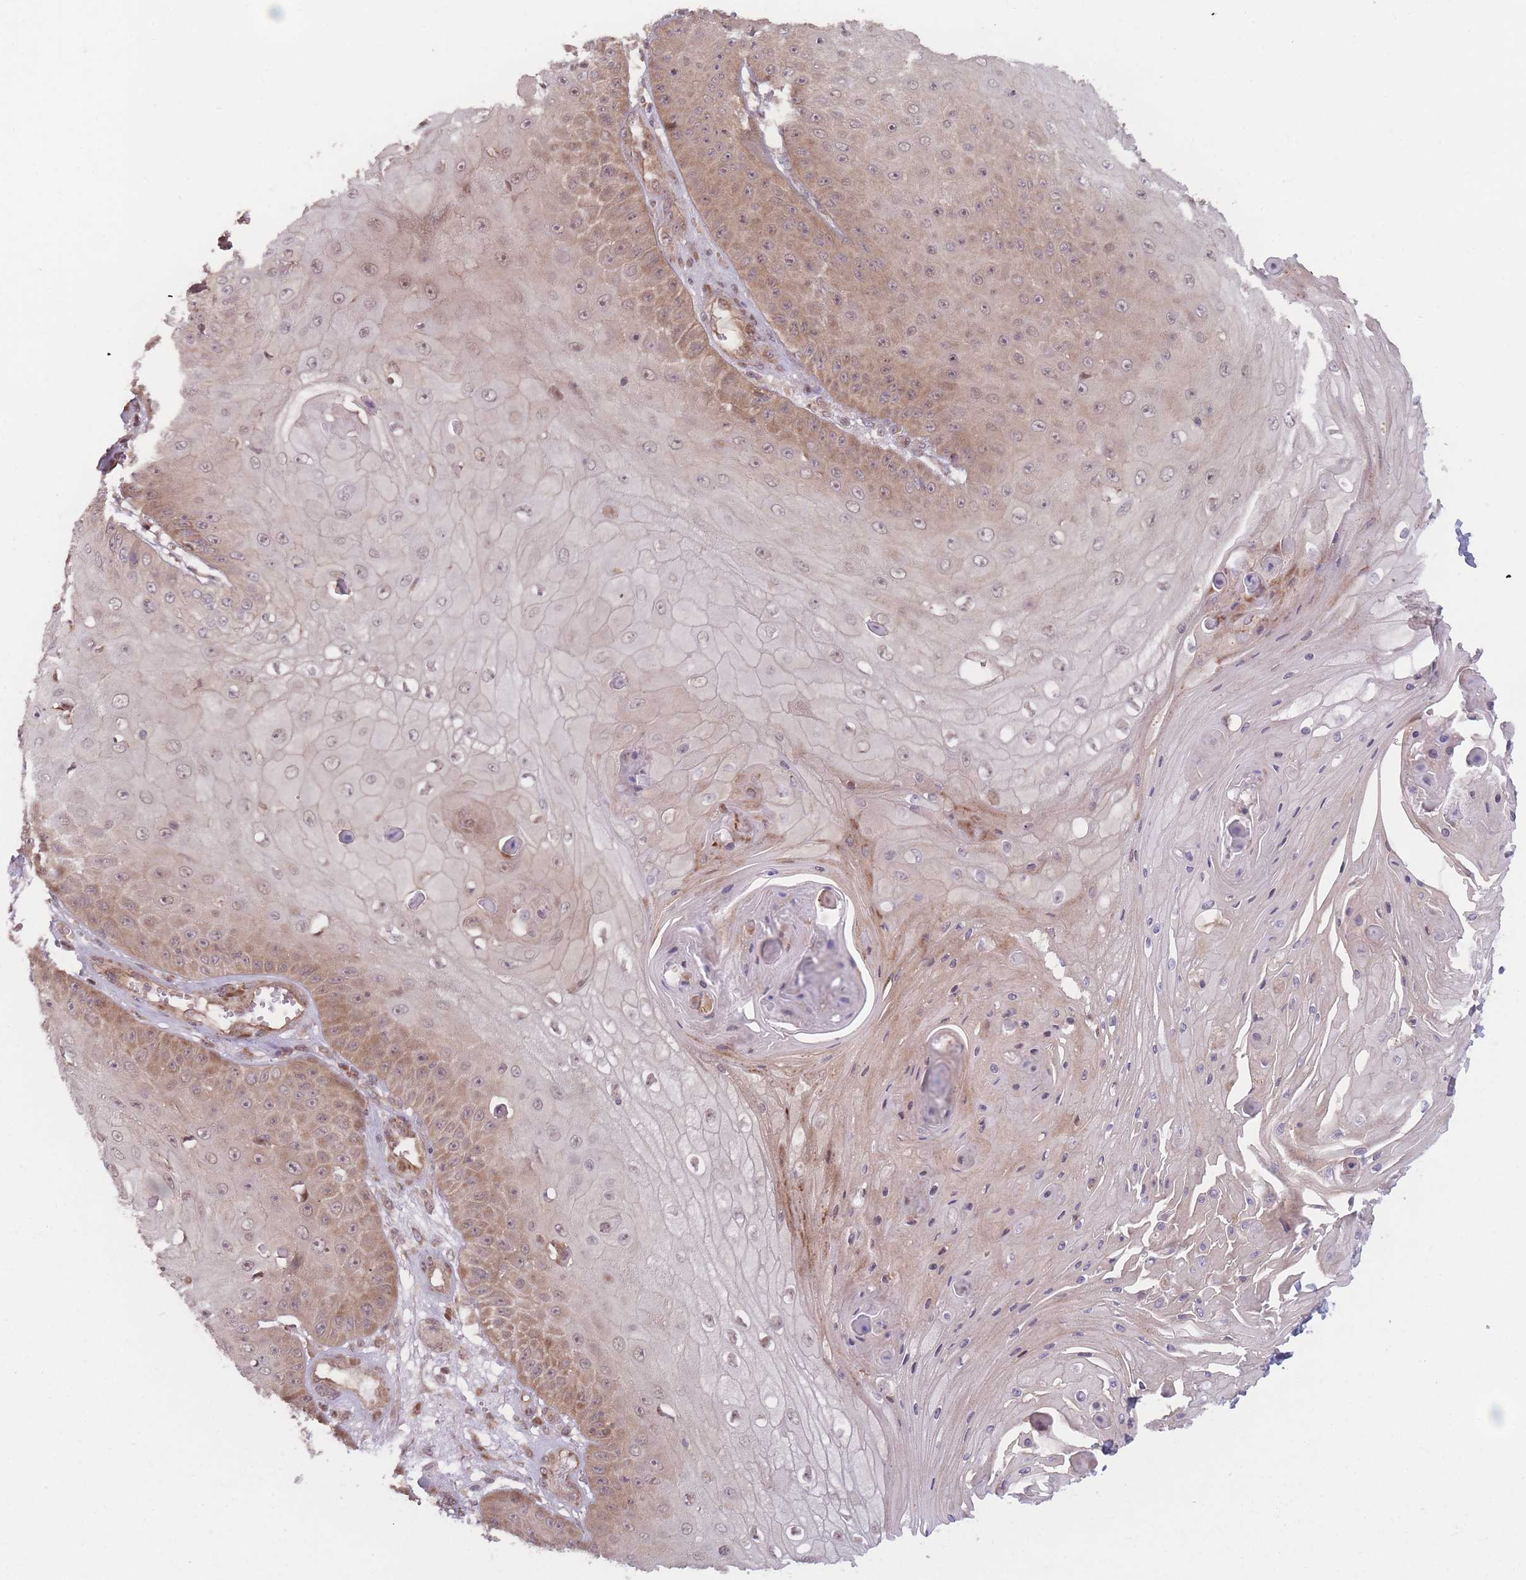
{"staining": {"intensity": "moderate", "quantity": "25%-75%", "location": "cytoplasmic/membranous"}, "tissue": "skin cancer", "cell_type": "Tumor cells", "image_type": "cancer", "snomed": [{"axis": "morphology", "description": "Squamous cell carcinoma, NOS"}, {"axis": "topography", "description": "Skin"}], "caption": "Skin cancer (squamous cell carcinoma) stained with DAB IHC demonstrates medium levels of moderate cytoplasmic/membranous positivity in approximately 25%-75% of tumor cells. The protein is stained brown, and the nuclei are stained in blue (DAB IHC with brightfield microscopy, high magnification).", "gene": "RPS18", "patient": {"sex": "male", "age": 70}}